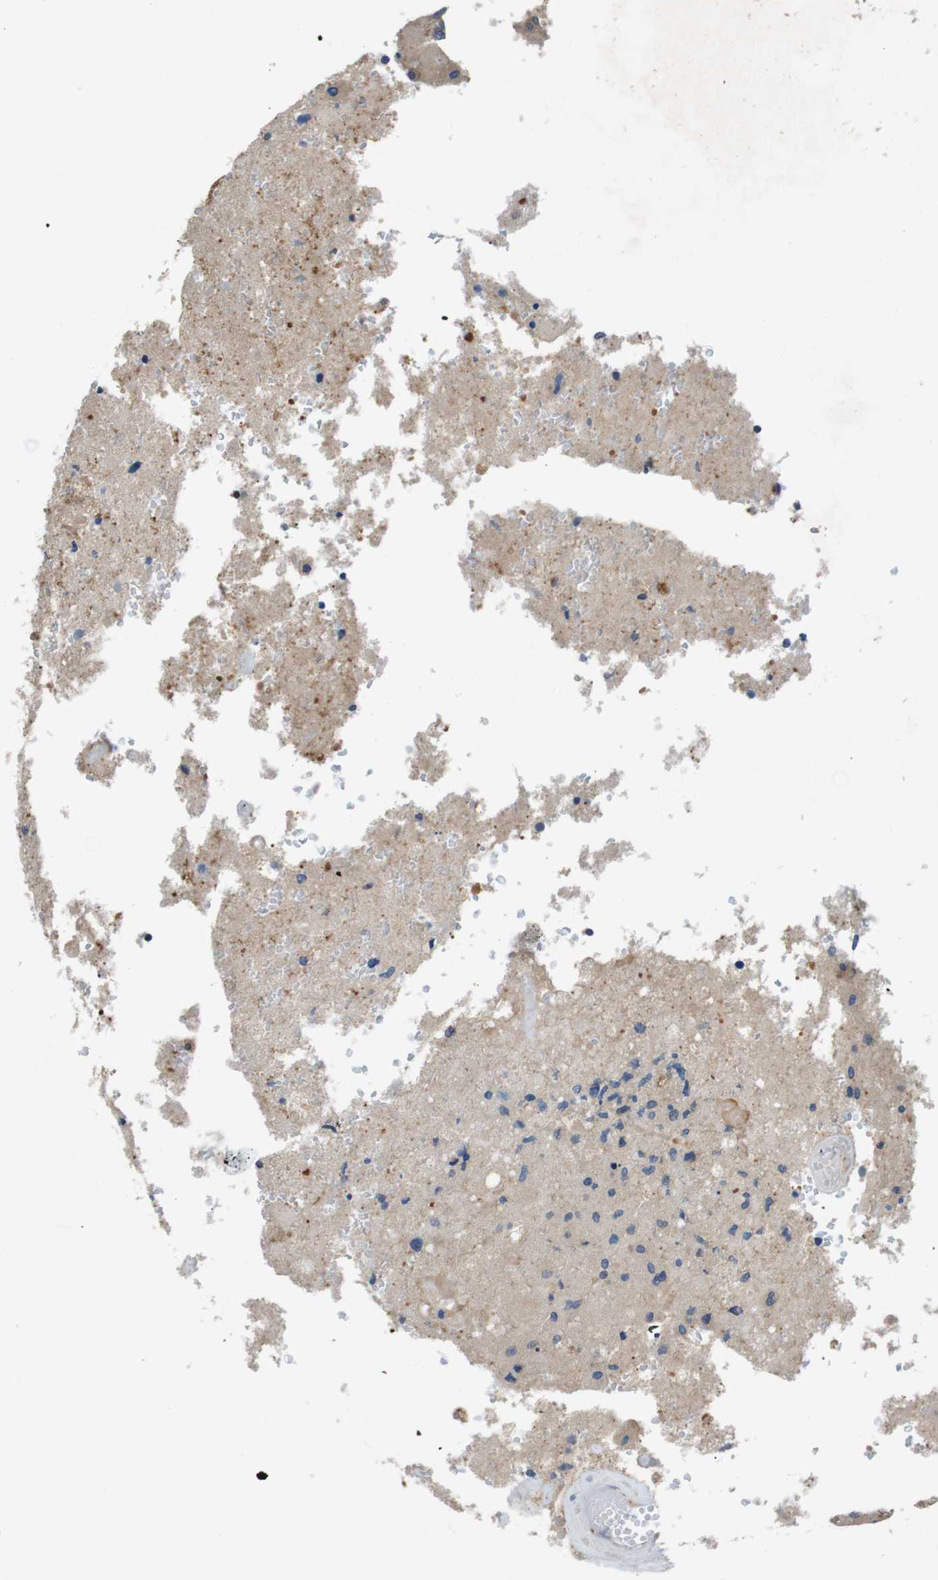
{"staining": {"intensity": "weak", "quantity": "<25%", "location": "cytoplasmic/membranous"}, "tissue": "glioma", "cell_type": "Tumor cells", "image_type": "cancer", "snomed": [{"axis": "morphology", "description": "Normal tissue, NOS"}, {"axis": "morphology", "description": "Glioma, malignant, High grade"}, {"axis": "topography", "description": "Cerebral cortex"}], "caption": "There is no significant positivity in tumor cells of glioma.", "gene": "DCTN1", "patient": {"sex": "male", "age": 77}}